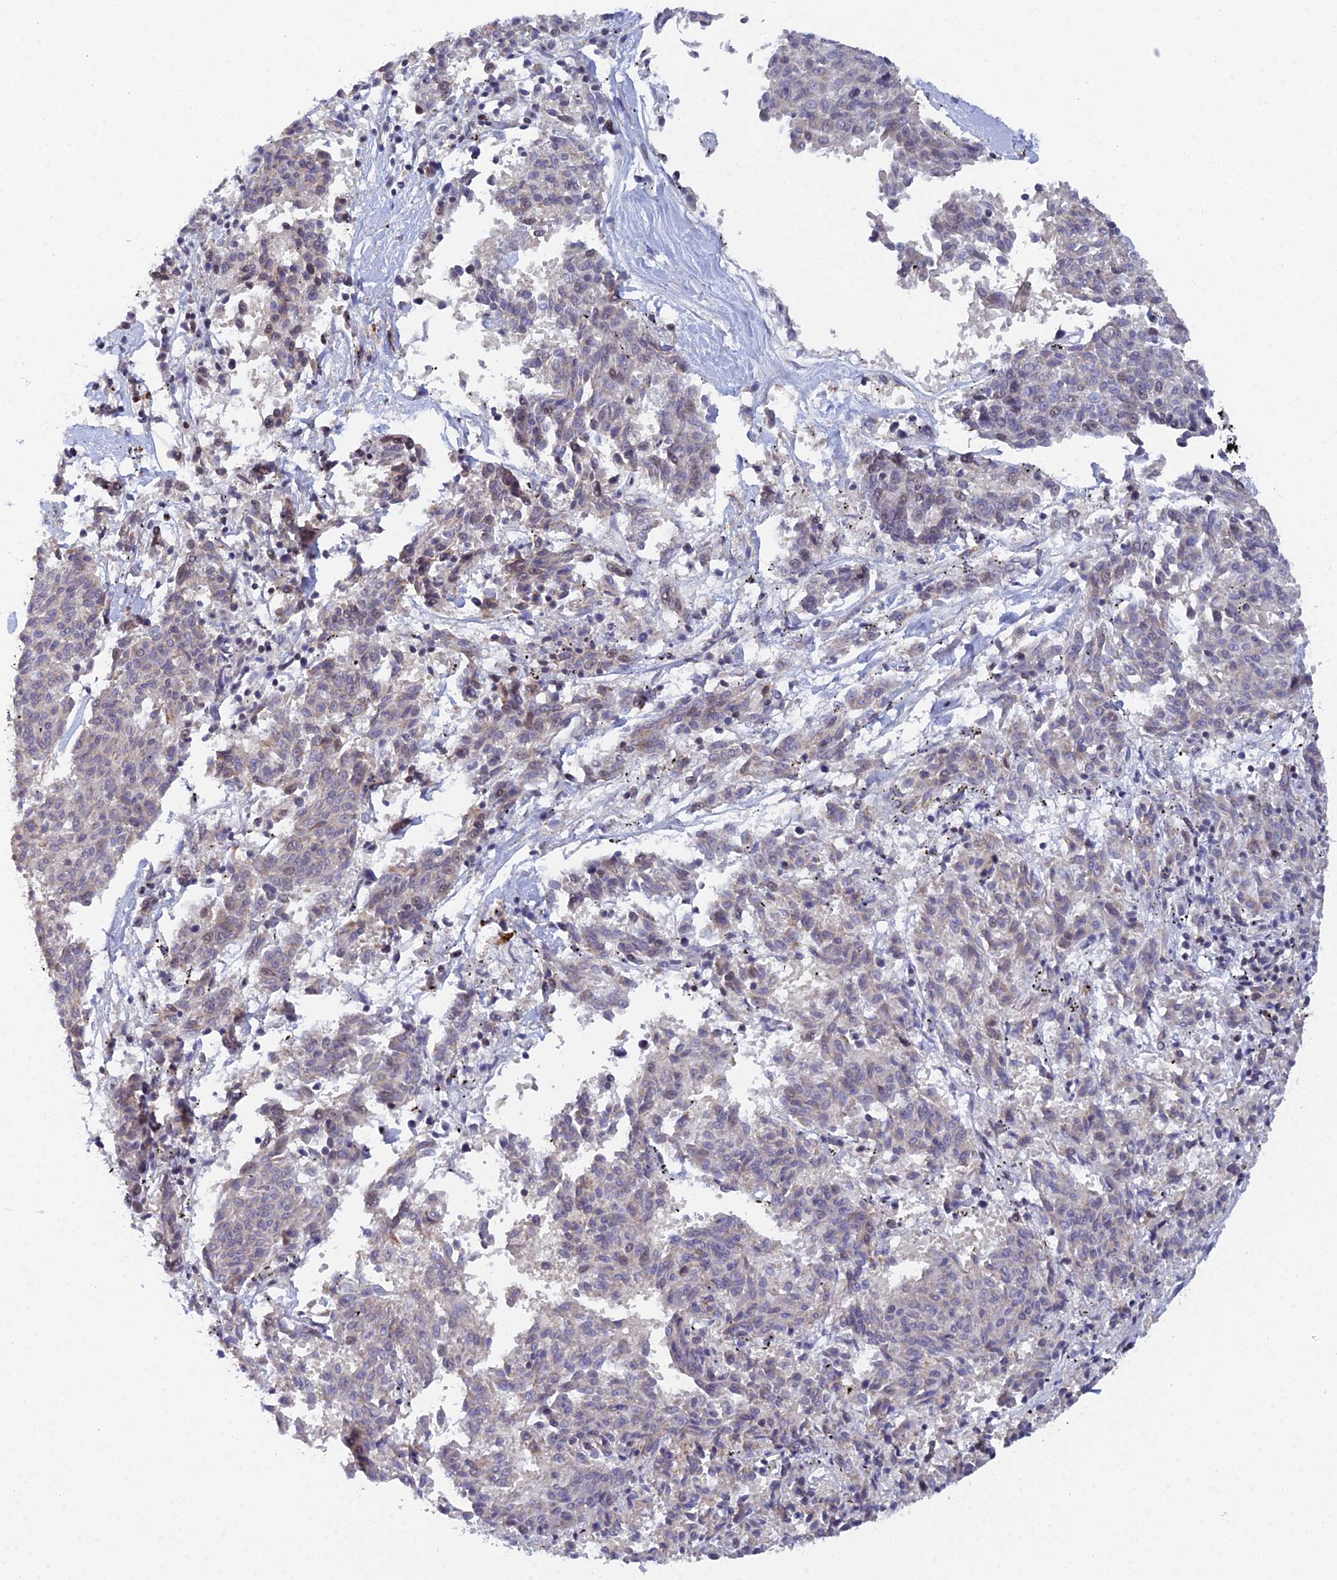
{"staining": {"intensity": "negative", "quantity": "none", "location": "none"}, "tissue": "melanoma", "cell_type": "Tumor cells", "image_type": "cancer", "snomed": [{"axis": "morphology", "description": "Malignant melanoma, NOS"}, {"axis": "topography", "description": "Skin"}], "caption": "This is an immunohistochemistry (IHC) photomicrograph of melanoma. There is no staining in tumor cells.", "gene": "ELOA2", "patient": {"sex": "female", "age": 72}}